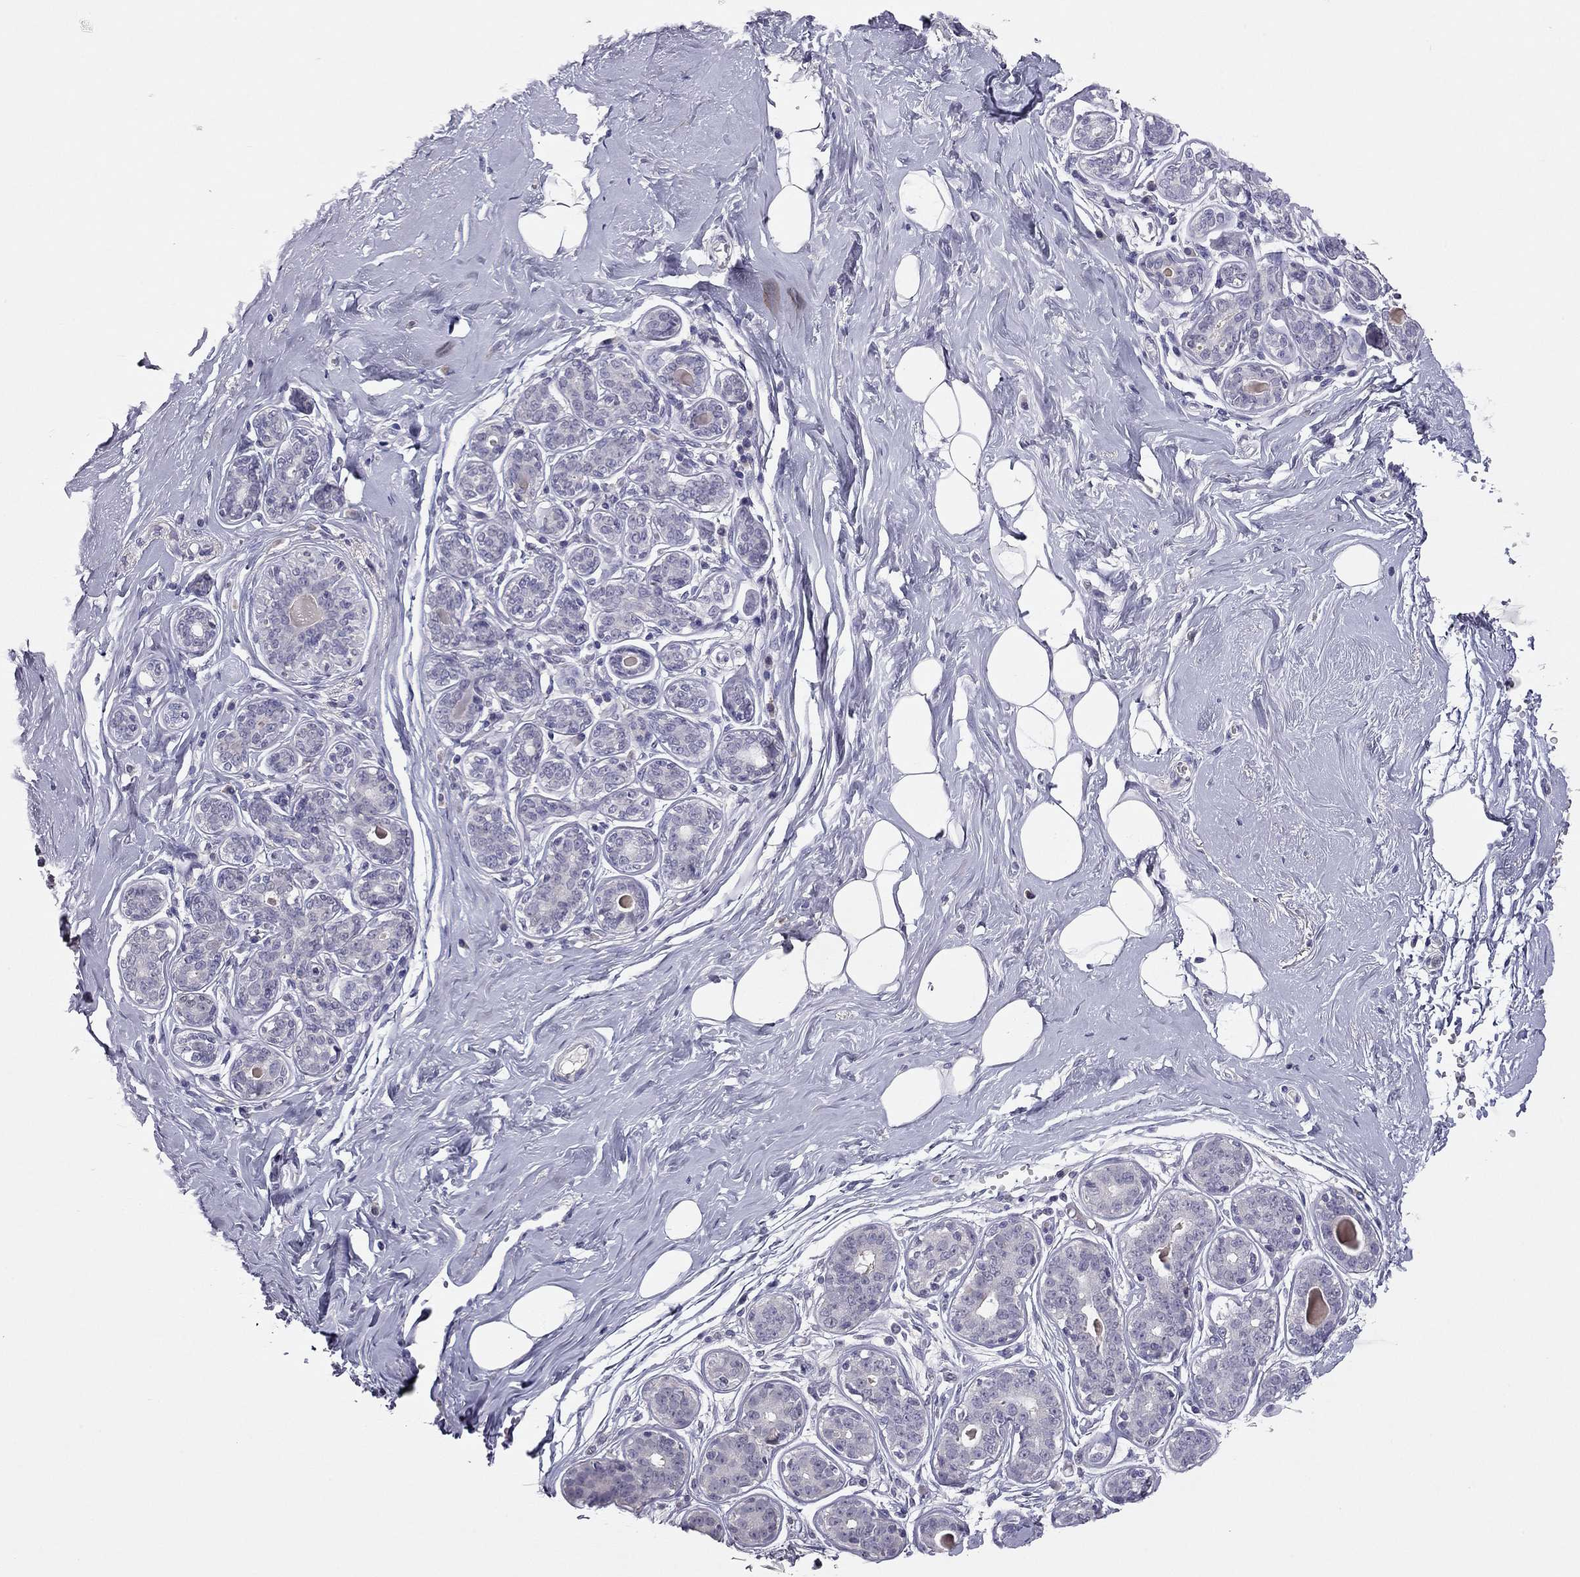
{"staining": {"intensity": "negative", "quantity": "none", "location": "none"}, "tissue": "breast", "cell_type": "Adipocytes", "image_type": "normal", "snomed": [{"axis": "morphology", "description": "Normal tissue, NOS"}, {"axis": "topography", "description": "Skin"}, {"axis": "topography", "description": "Breast"}], "caption": "Human breast stained for a protein using immunohistochemistry demonstrates no positivity in adipocytes.", "gene": "ADORA2A", "patient": {"sex": "female", "age": 43}}